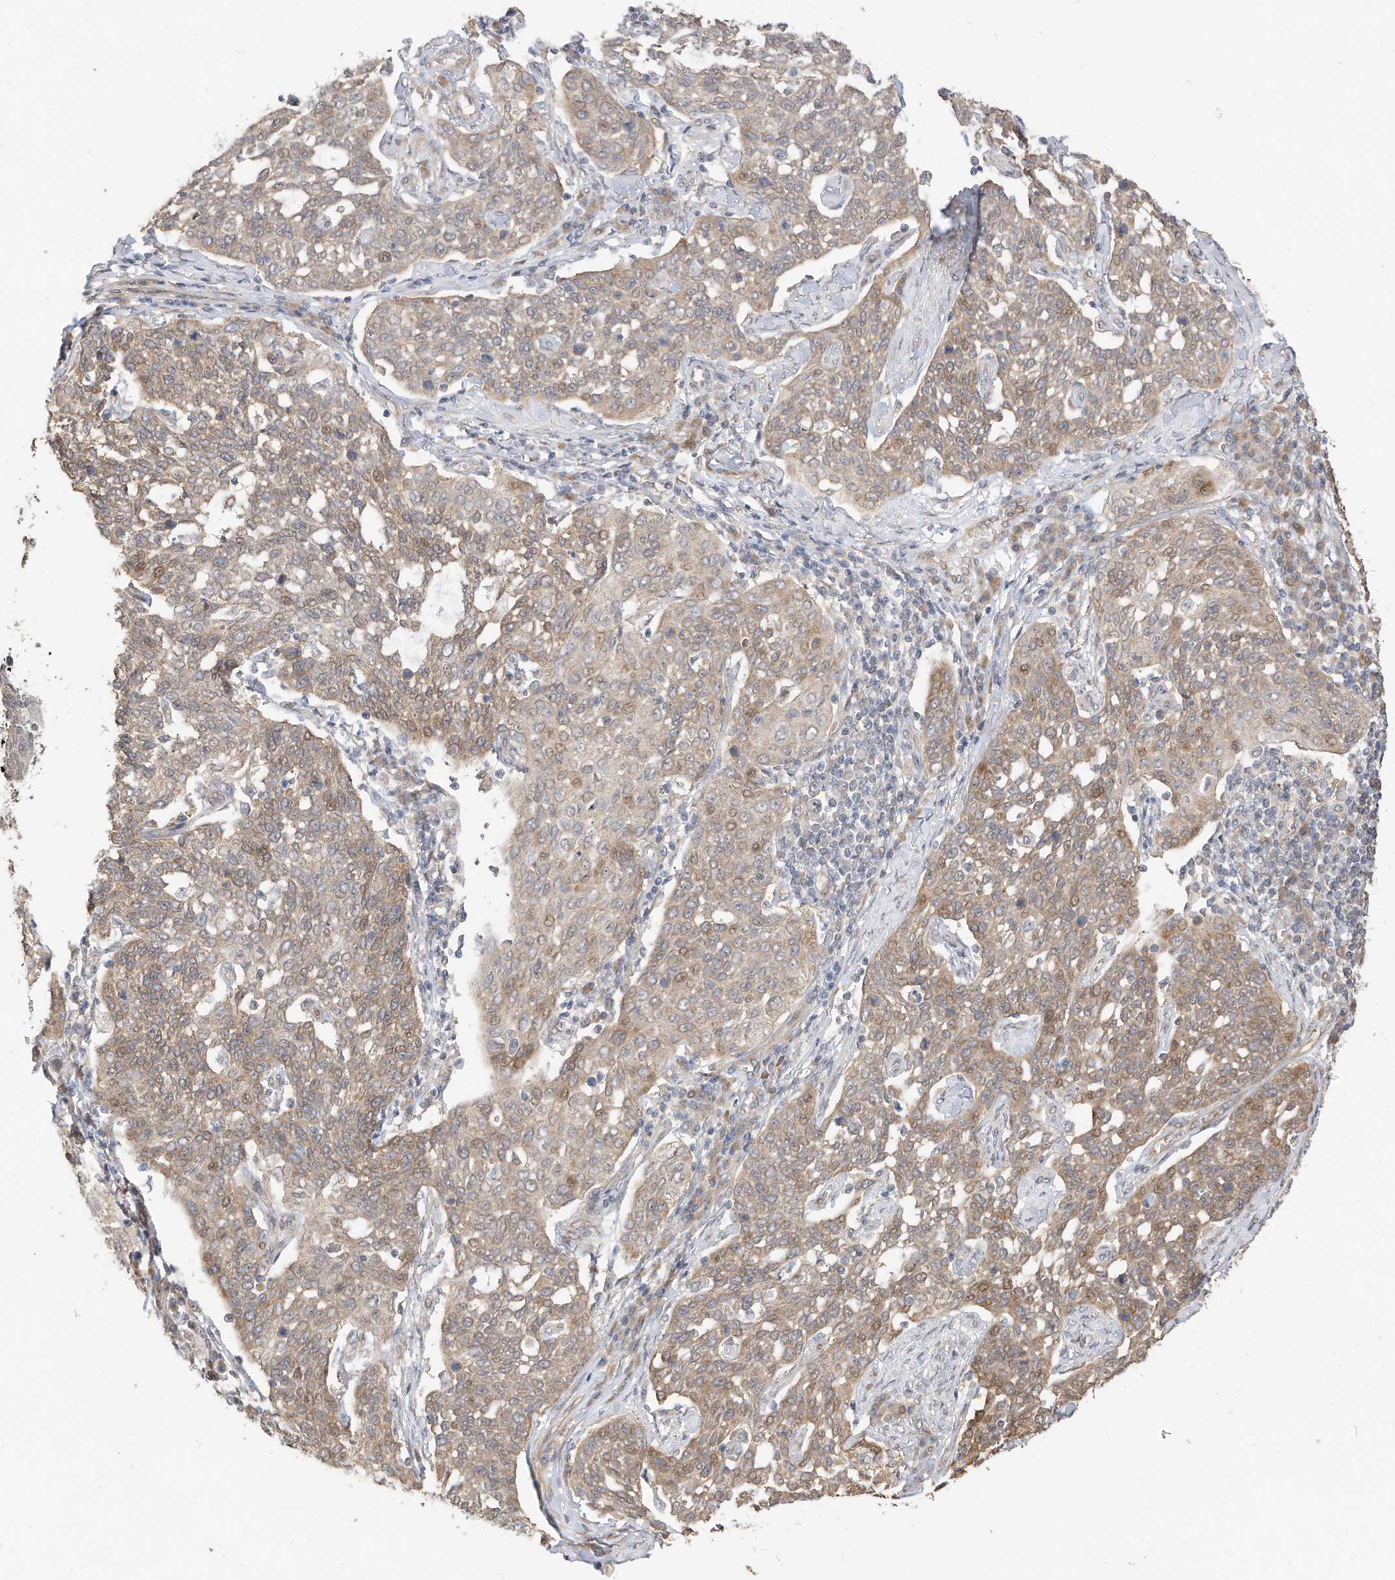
{"staining": {"intensity": "weak", "quantity": "25%-75%", "location": "cytoplasmic/membranous"}, "tissue": "cervical cancer", "cell_type": "Tumor cells", "image_type": "cancer", "snomed": [{"axis": "morphology", "description": "Squamous cell carcinoma, NOS"}, {"axis": "topography", "description": "Cervix"}], "caption": "An IHC histopathology image of tumor tissue is shown. Protein staining in brown labels weak cytoplasmic/membranous positivity in cervical cancer (squamous cell carcinoma) within tumor cells.", "gene": "CAGE1", "patient": {"sex": "female", "age": 34}}